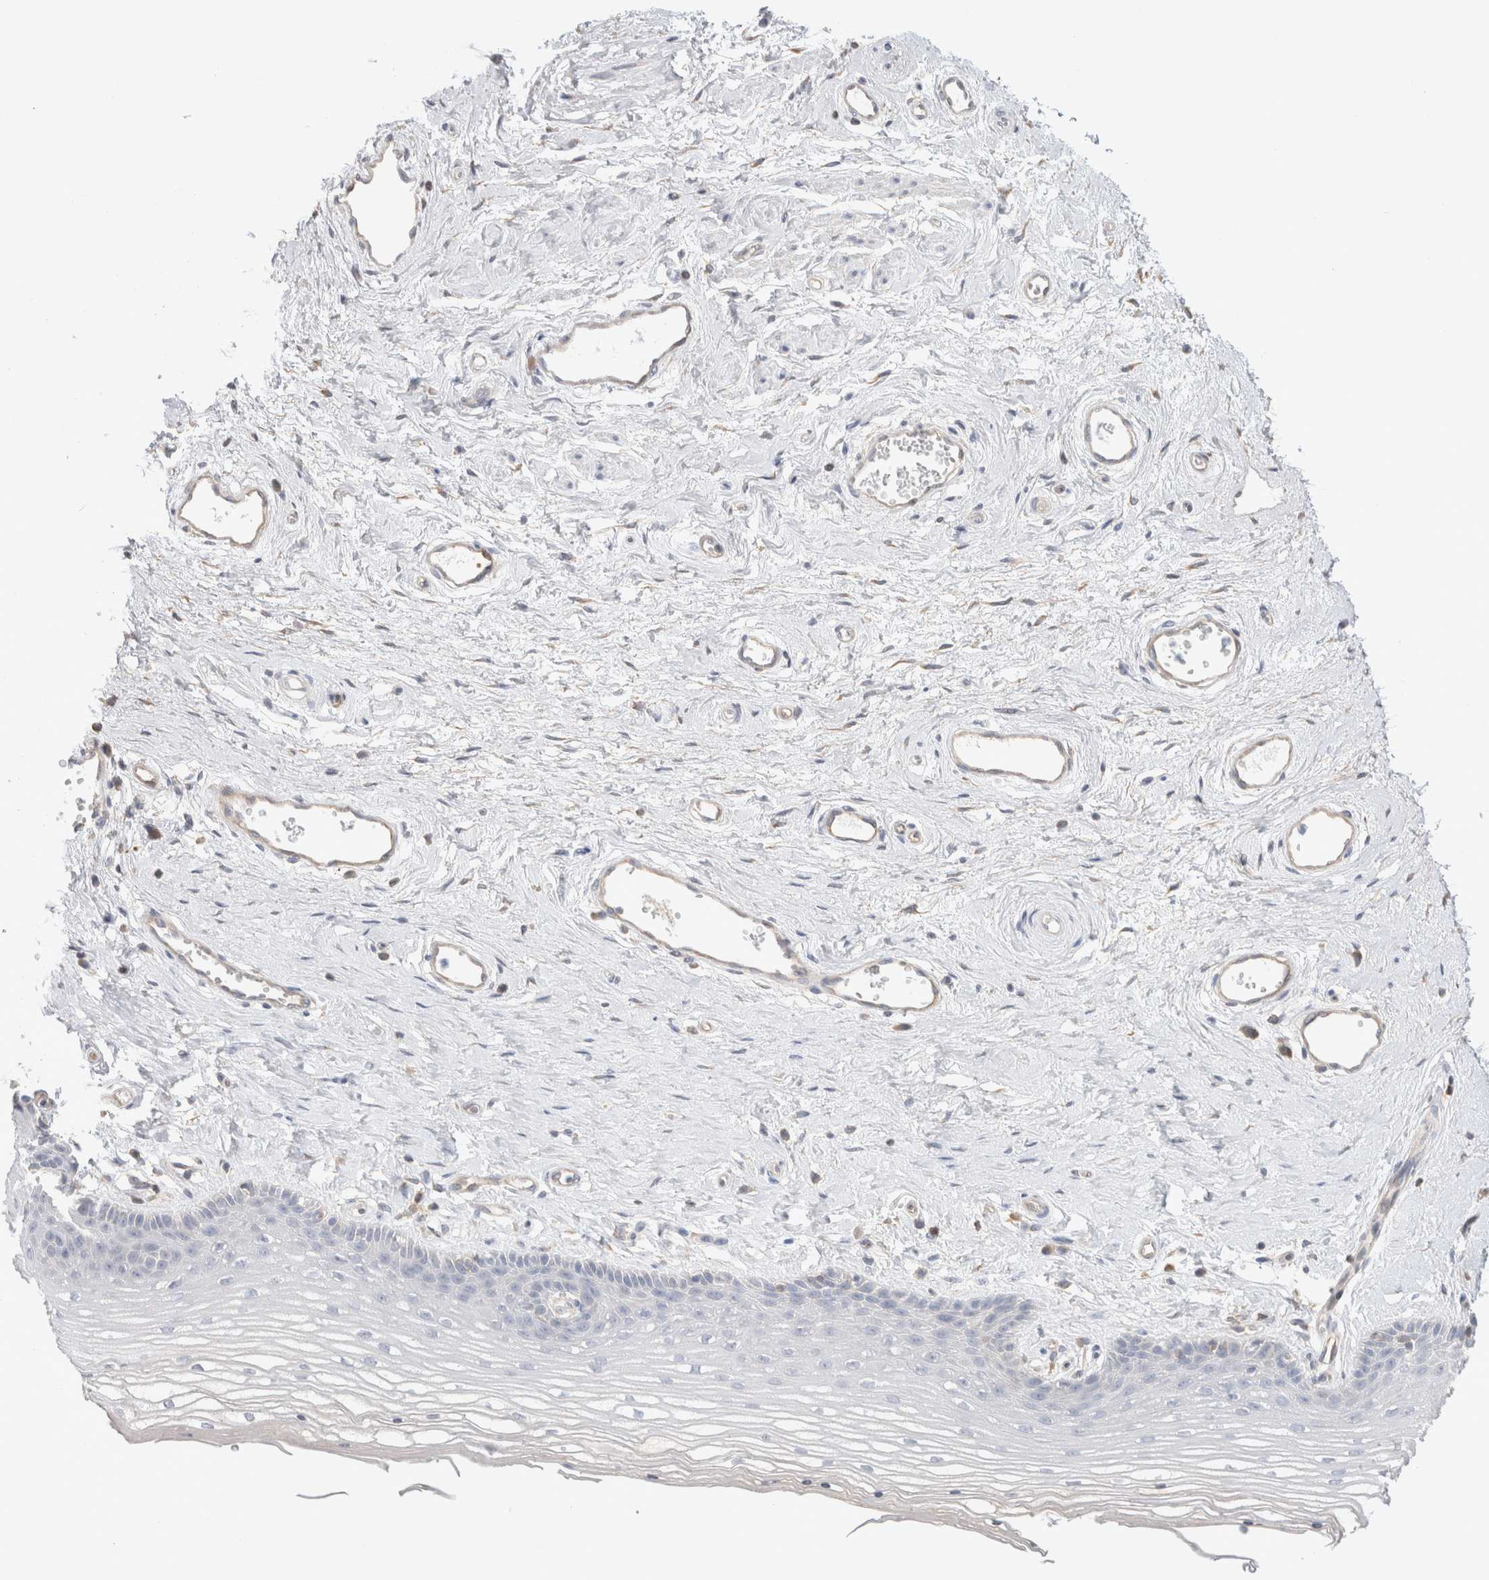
{"staining": {"intensity": "negative", "quantity": "none", "location": "none"}, "tissue": "vagina", "cell_type": "Squamous epithelial cells", "image_type": "normal", "snomed": [{"axis": "morphology", "description": "Normal tissue, NOS"}, {"axis": "topography", "description": "Vagina"}], "caption": "An IHC image of unremarkable vagina is shown. There is no staining in squamous epithelial cells of vagina. (DAB (3,3'-diaminobenzidine) immunohistochemistry, high magnification).", "gene": "CAPN2", "patient": {"sex": "female", "age": 46}}